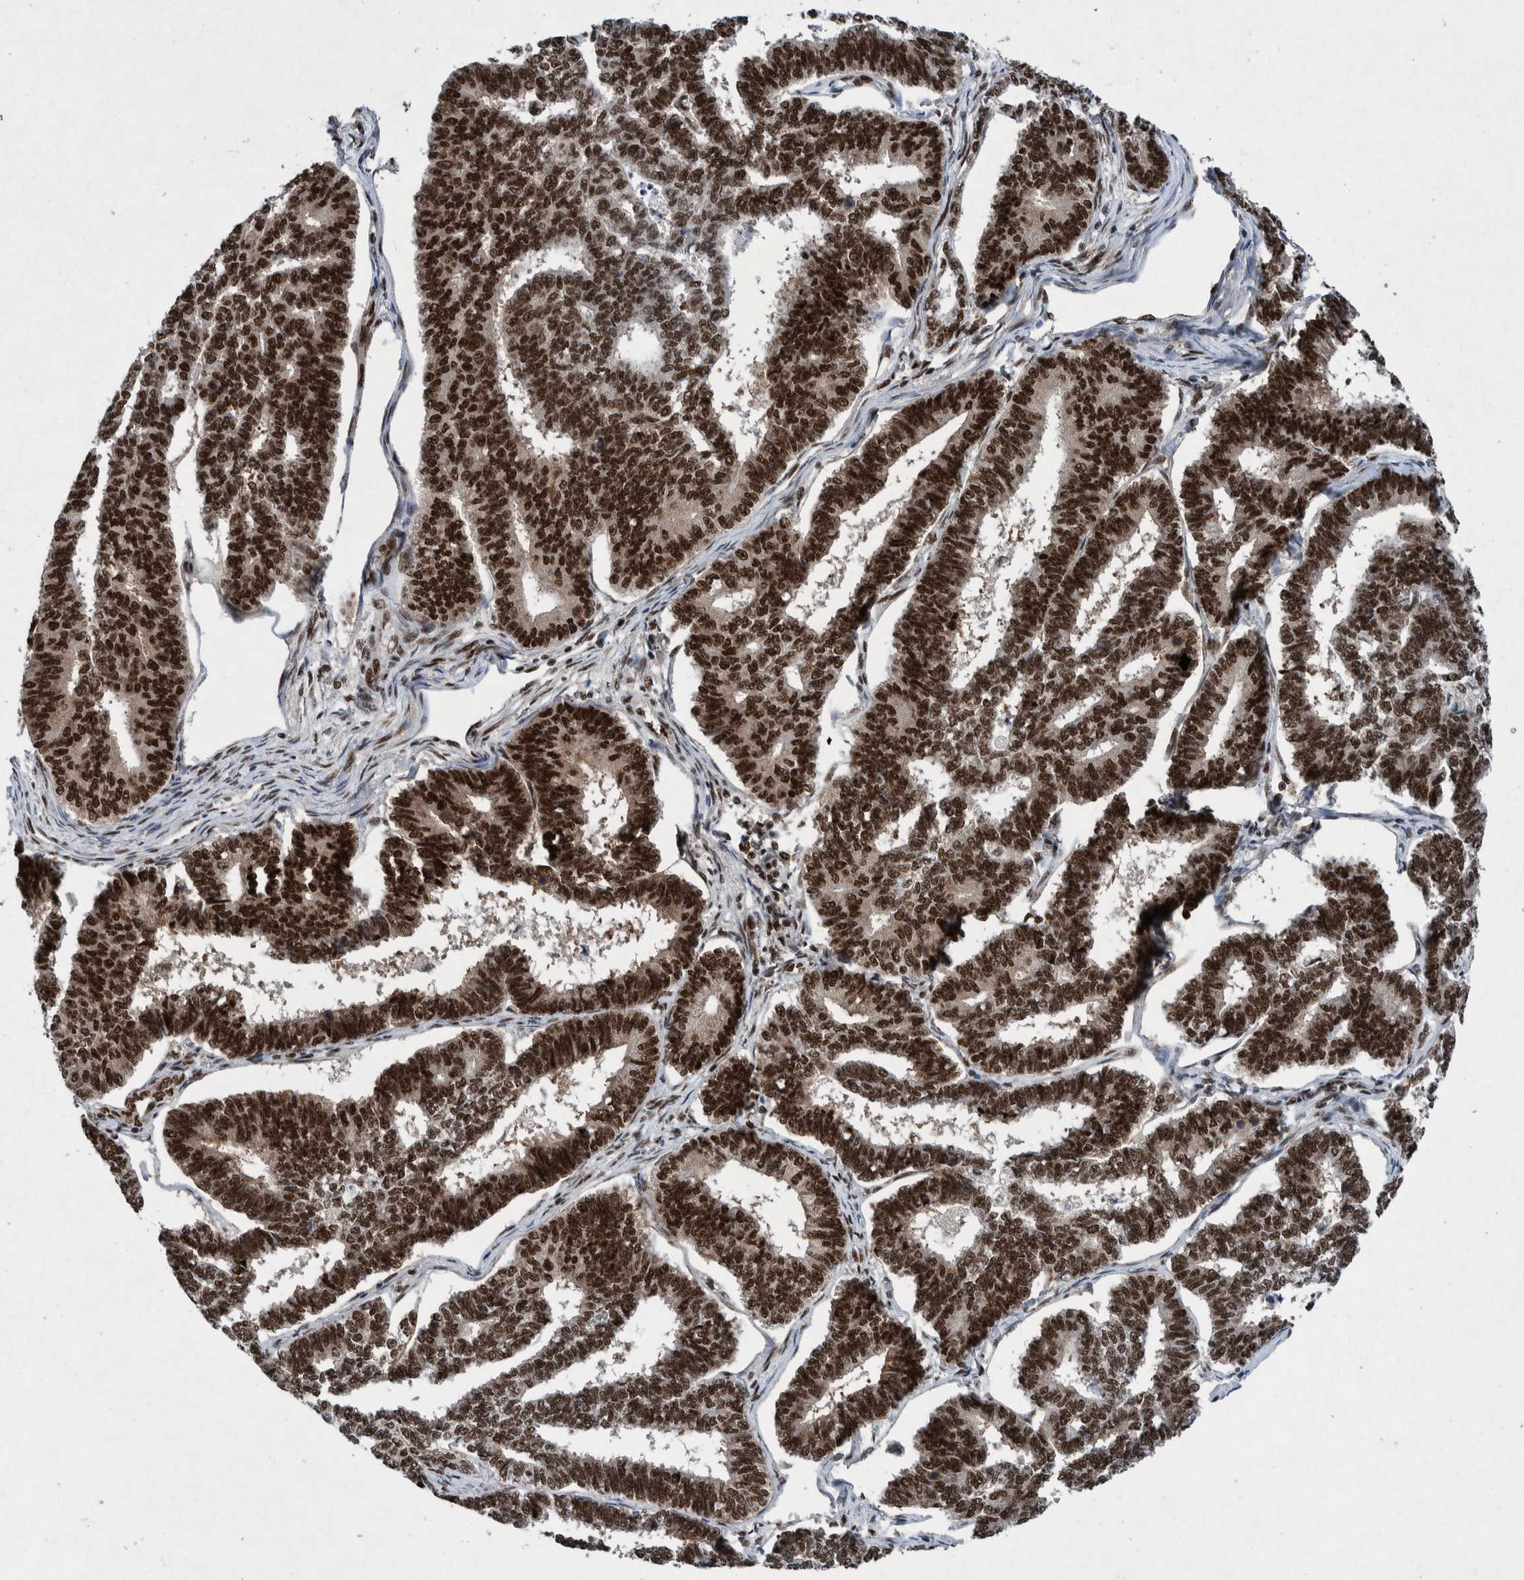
{"staining": {"intensity": "strong", "quantity": ">75%", "location": "nuclear"}, "tissue": "endometrial cancer", "cell_type": "Tumor cells", "image_type": "cancer", "snomed": [{"axis": "morphology", "description": "Adenocarcinoma, NOS"}, {"axis": "topography", "description": "Endometrium"}], "caption": "Protein staining of endometrial cancer tissue reveals strong nuclear expression in approximately >75% of tumor cells. The protein is shown in brown color, while the nuclei are stained blue.", "gene": "TAF10", "patient": {"sex": "female", "age": 70}}